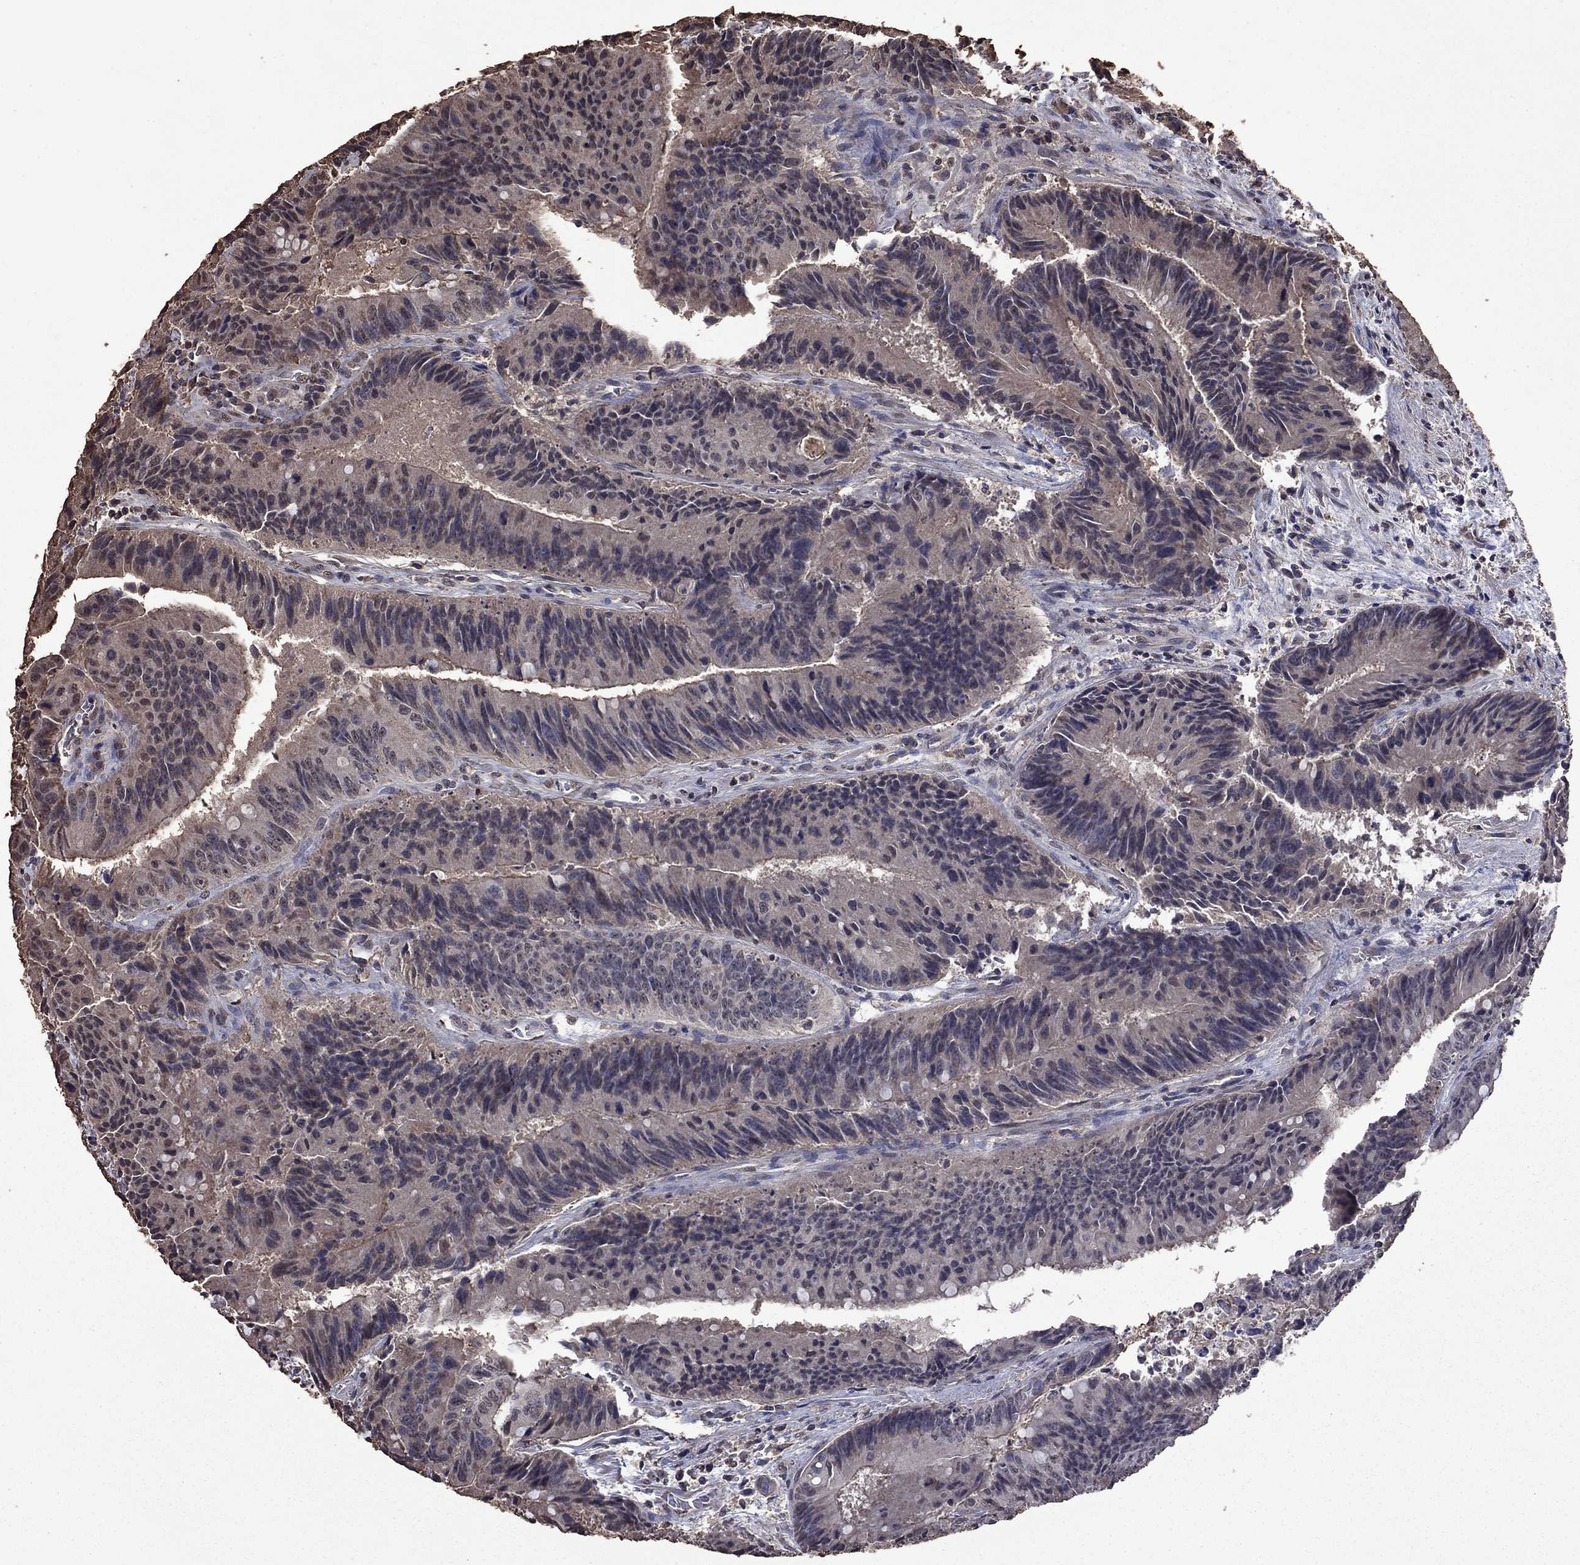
{"staining": {"intensity": "negative", "quantity": "none", "location": "none"}, "tissue": "colorectal cancer", "cell_type": "Tumor cells", "image_type": "cancer", "snomed": [{"axis": "morphology", "description": "Adenocarcinoma, NOS"}, {"axis": "topography", "description": "Rectum"}], "caption": "Colorectal adenocarcinoma was stained to show a protein in brown. There is no significant staining in tumor cells. (Stains: DAB immunohistochemistry with hematoxylin counter stain, Microscopy: brightfield microscopy at high magnification).", "gene": "SERPINA5", "patient": {"sex": "female", "age": 72}}